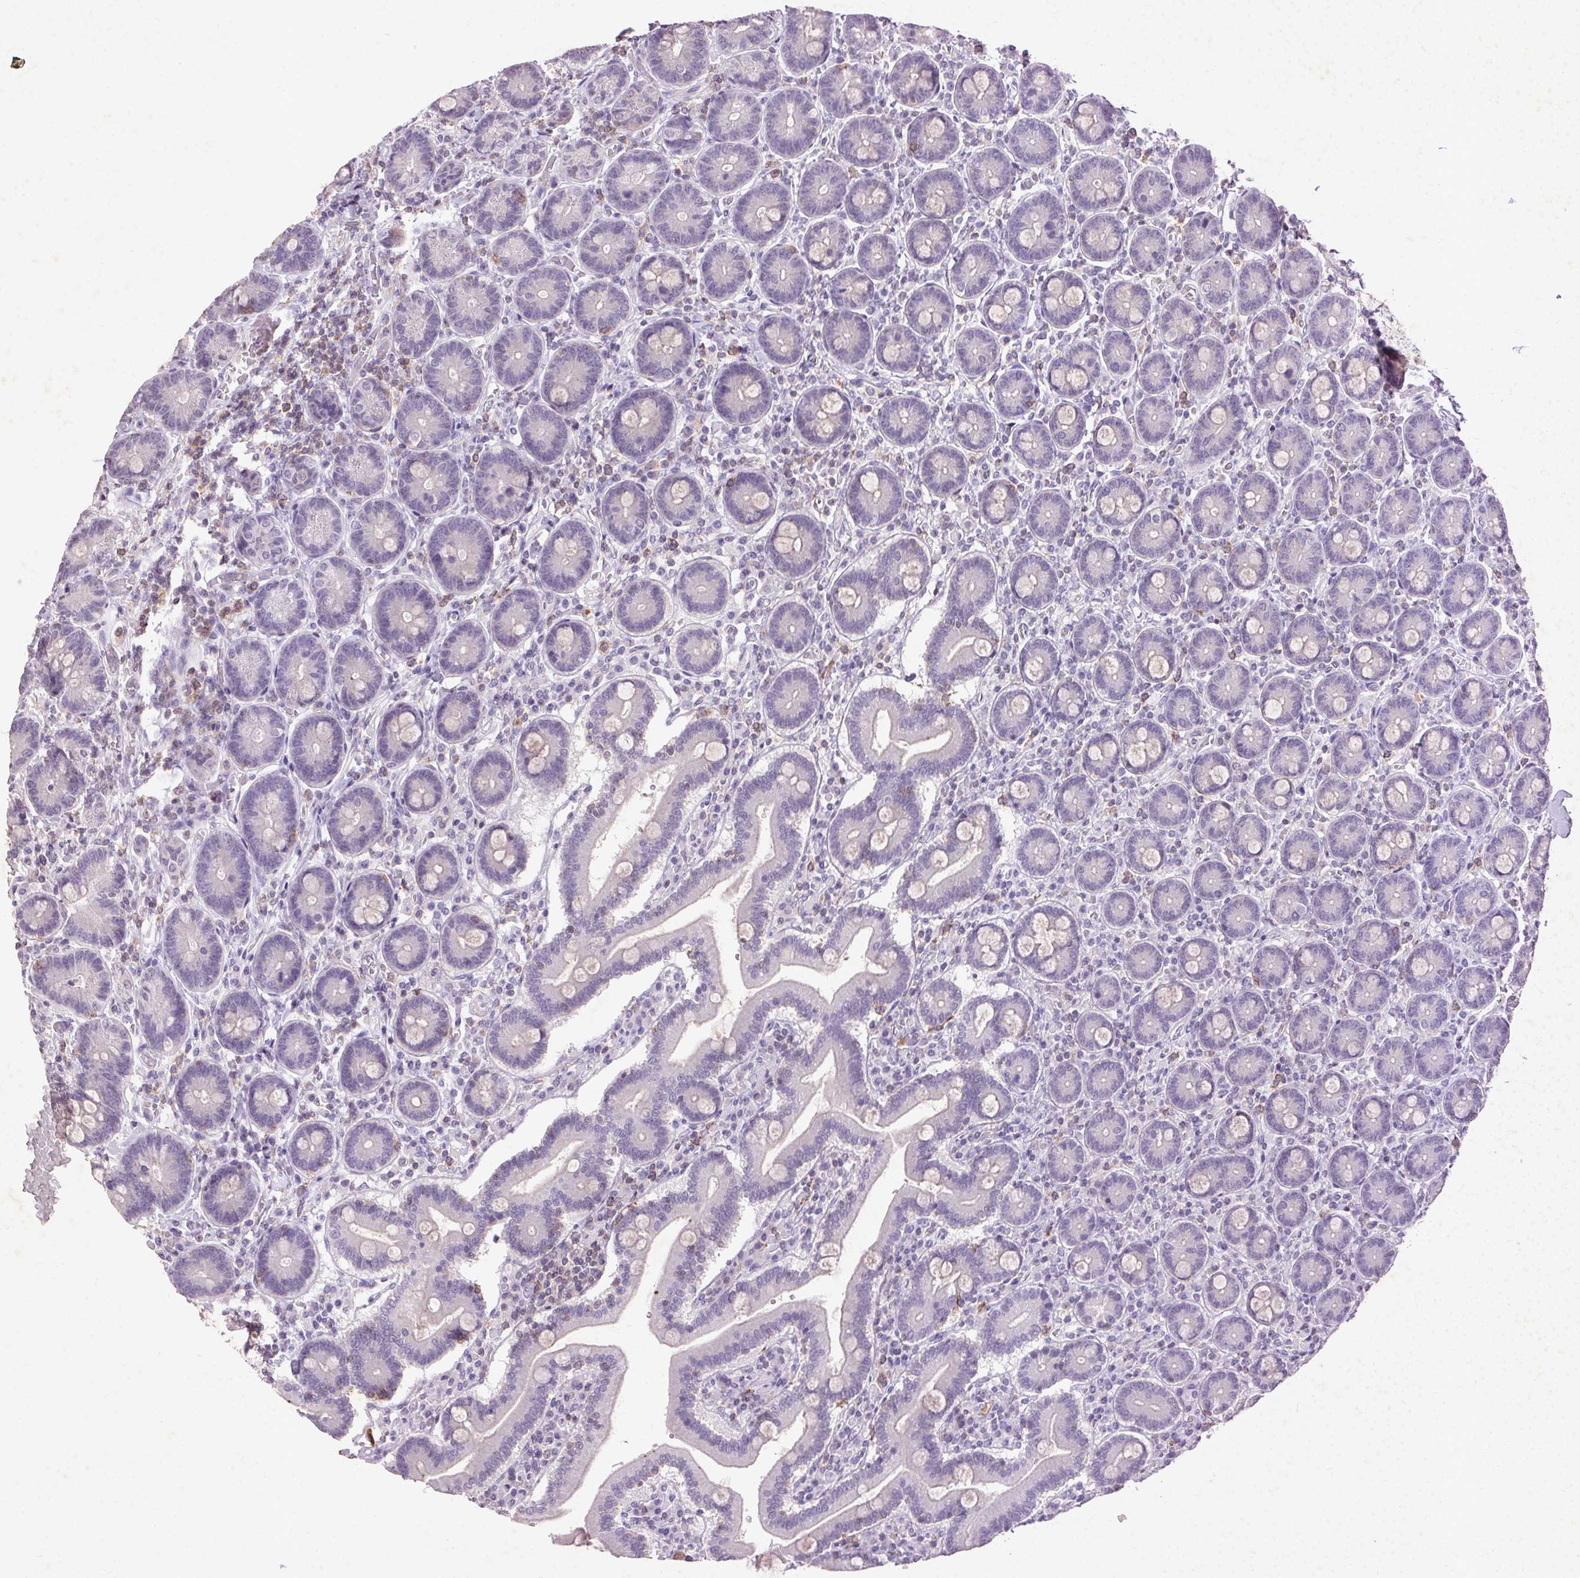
{"staining": {"intensity": "negative", "quantity": "none", "location": "none"}, "tissue": "duodenum", "cell_type": "Glandular cells", "image_type": "normal", "snomed": [{"axis": "morphology", "description": "Normal tissue, NOS"}, {"axis": "topography", "description": "Duodenum"}], "caption": "The image shows no significant staining in glandular cells of duodenum.", "gene": "FNDC7", "patient": {"sex": "female", "age": 62}}